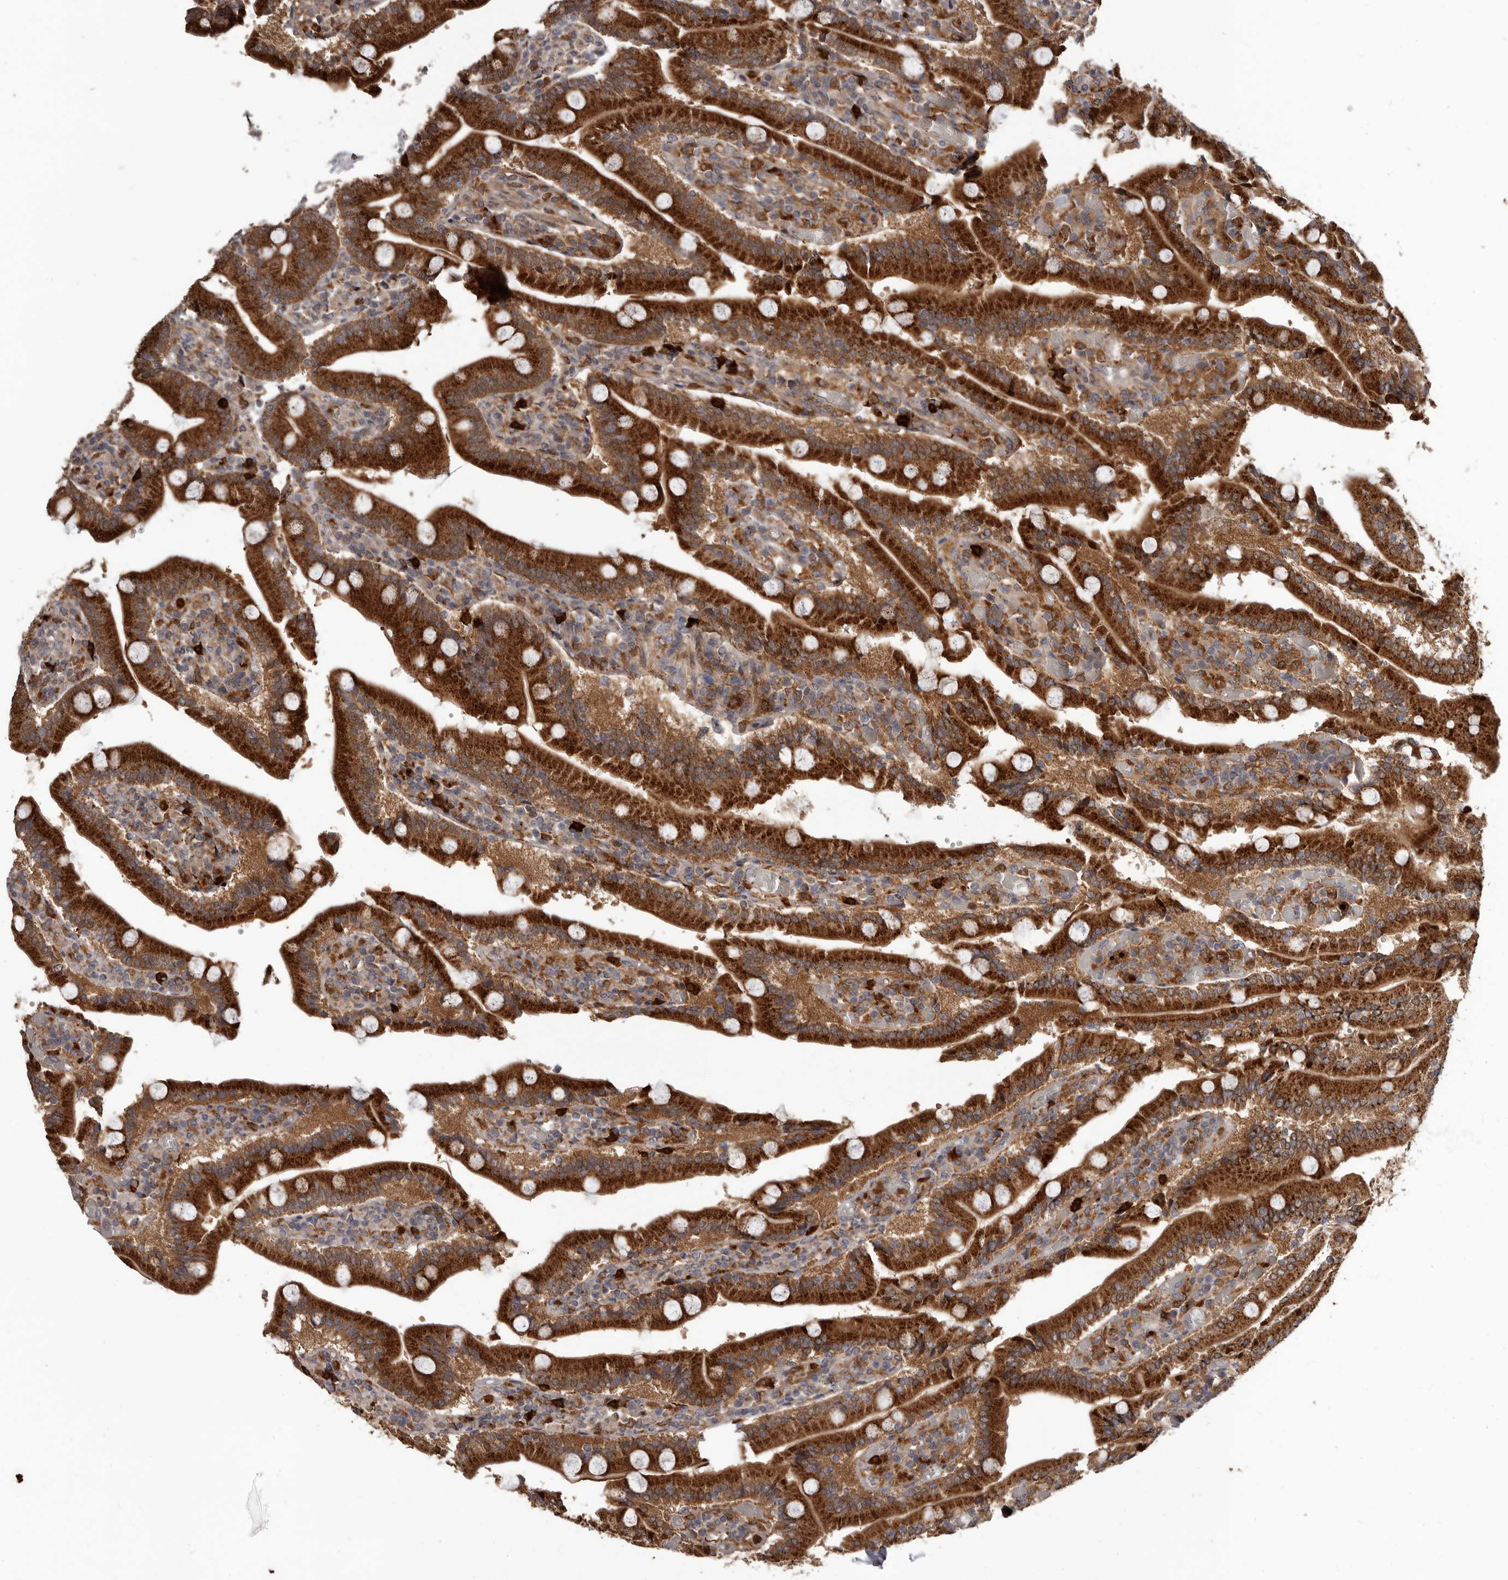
{"staining": {"intensity": "strong", "quantity": ">75%", "location": "cytoplasmic/membranous"}, "tissue": "duodenum", "cell_type": "Glandular cells", "image_type": "normal", "snomed": [{"axis": "morphology", "description": "Normal tissue, NOS"}, {"axis": "topography", "description": "Duodenum"}], "caption": "Immunohistochemistry (IHC) staining of normal duodenum, which demonstrates high levels of strong cytoplasmic/membranous expression in approximately >75% of glandular cells indicating strong cytoplasmic/membranous protein staining. The staining was performed using DAB (brown) for protein detection and nuclei were counterstained in hematoxylin (blue).", "gene": "FGFR4", "patient": {"sex": "female", "age": 62}}